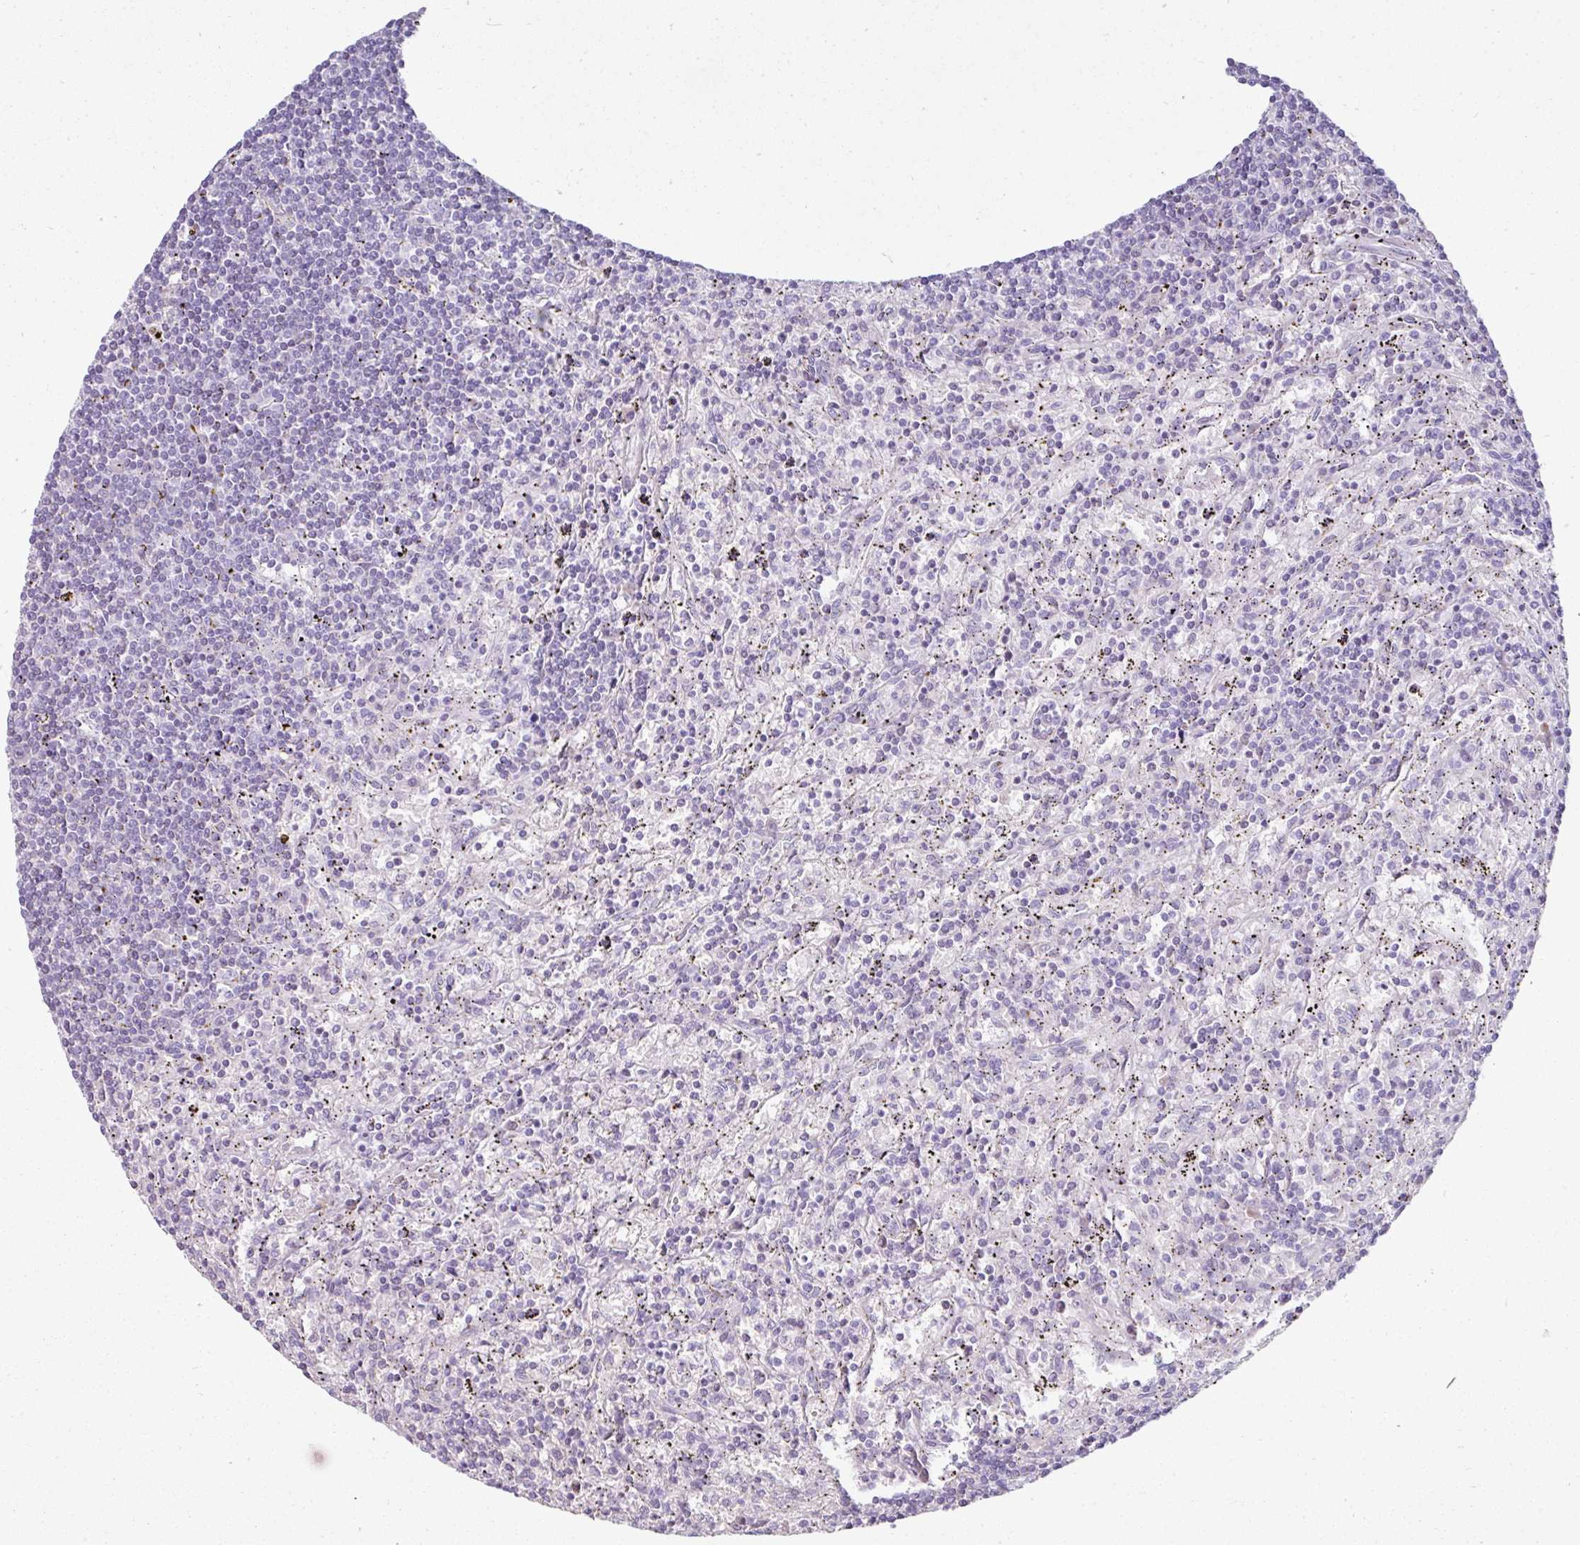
{"staining": {"intensity": "negative", "quantity": "none", "location": "none"}, "tissue": "lymphoma", "cell_type": "Tumor cells", "image_type": "cancer", "snomed": [{"axis": "morphology", "description": "Malignant lymphoma, non-Hodgkin's type, Low grade"}, {"axis": "topography", "description": "Spleen"}], "caption": "Tumor cells show no significant staining in lymphoma. (Immunohistochemistry (ihc), brightfield microscopy, high magnification).", "gene": "CLCA1", "patient": {"sex": "male", "age": 76}}